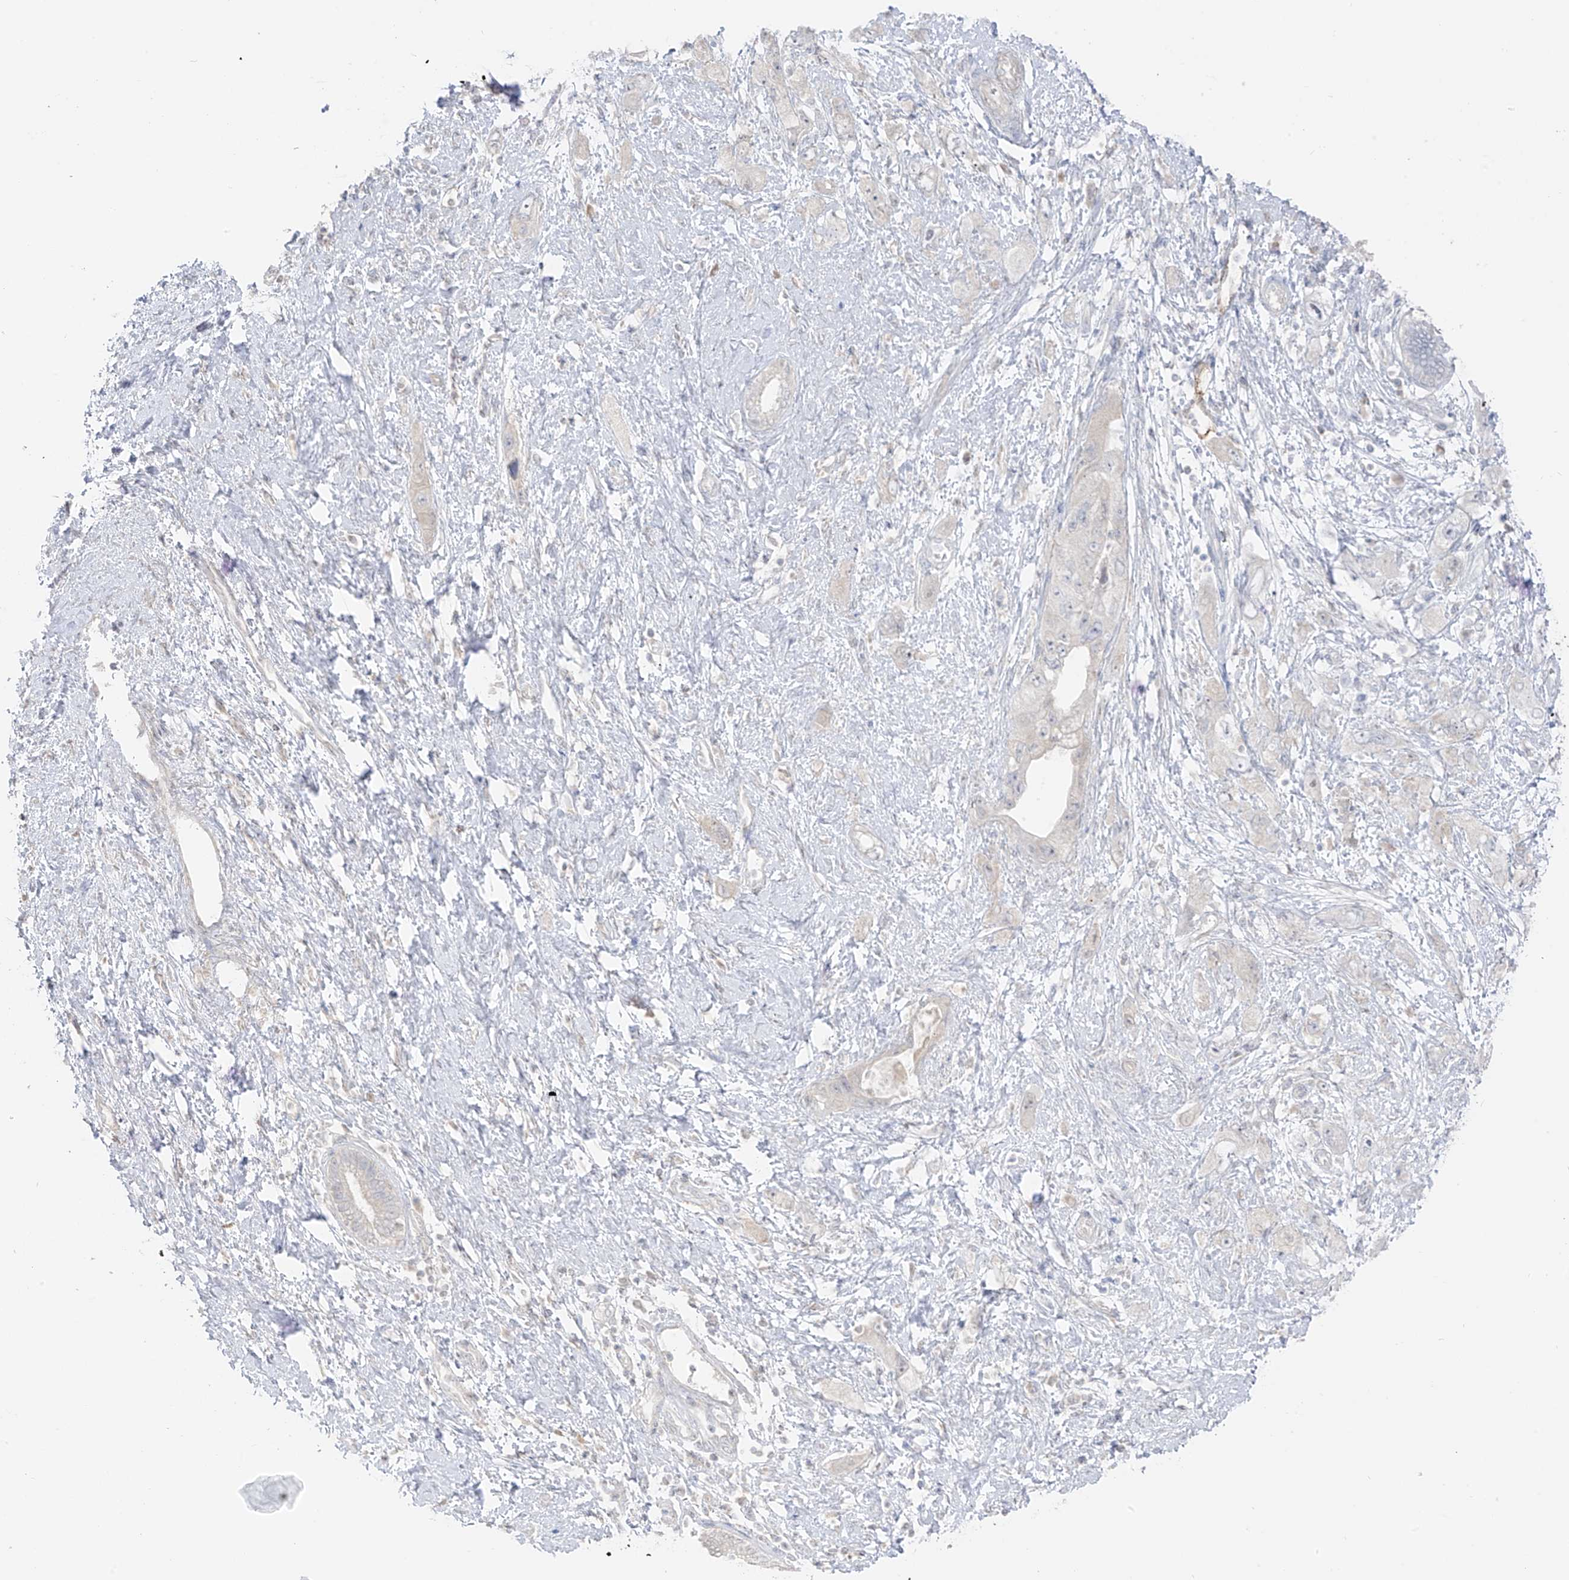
{"staining": {"intensity": "negative", "quantity": "none", "location": "none"}, "tissue": "pancreatic cancer", "cell_type": "Tumor cells", "image_type": "cancer", "snomed": [{"axis": "morphology", "description": "Adenocarcinoma, NOS"}, {"axis": "topography", "description": "Pancreas"}], "caption": "Adenocarcinoma (pancreatic) stained for a protein using immunohistochemistry exhibits no positivity tumor cells.", "gene": "C11orf87", "patient": {"sex": "female", "age": 73}}